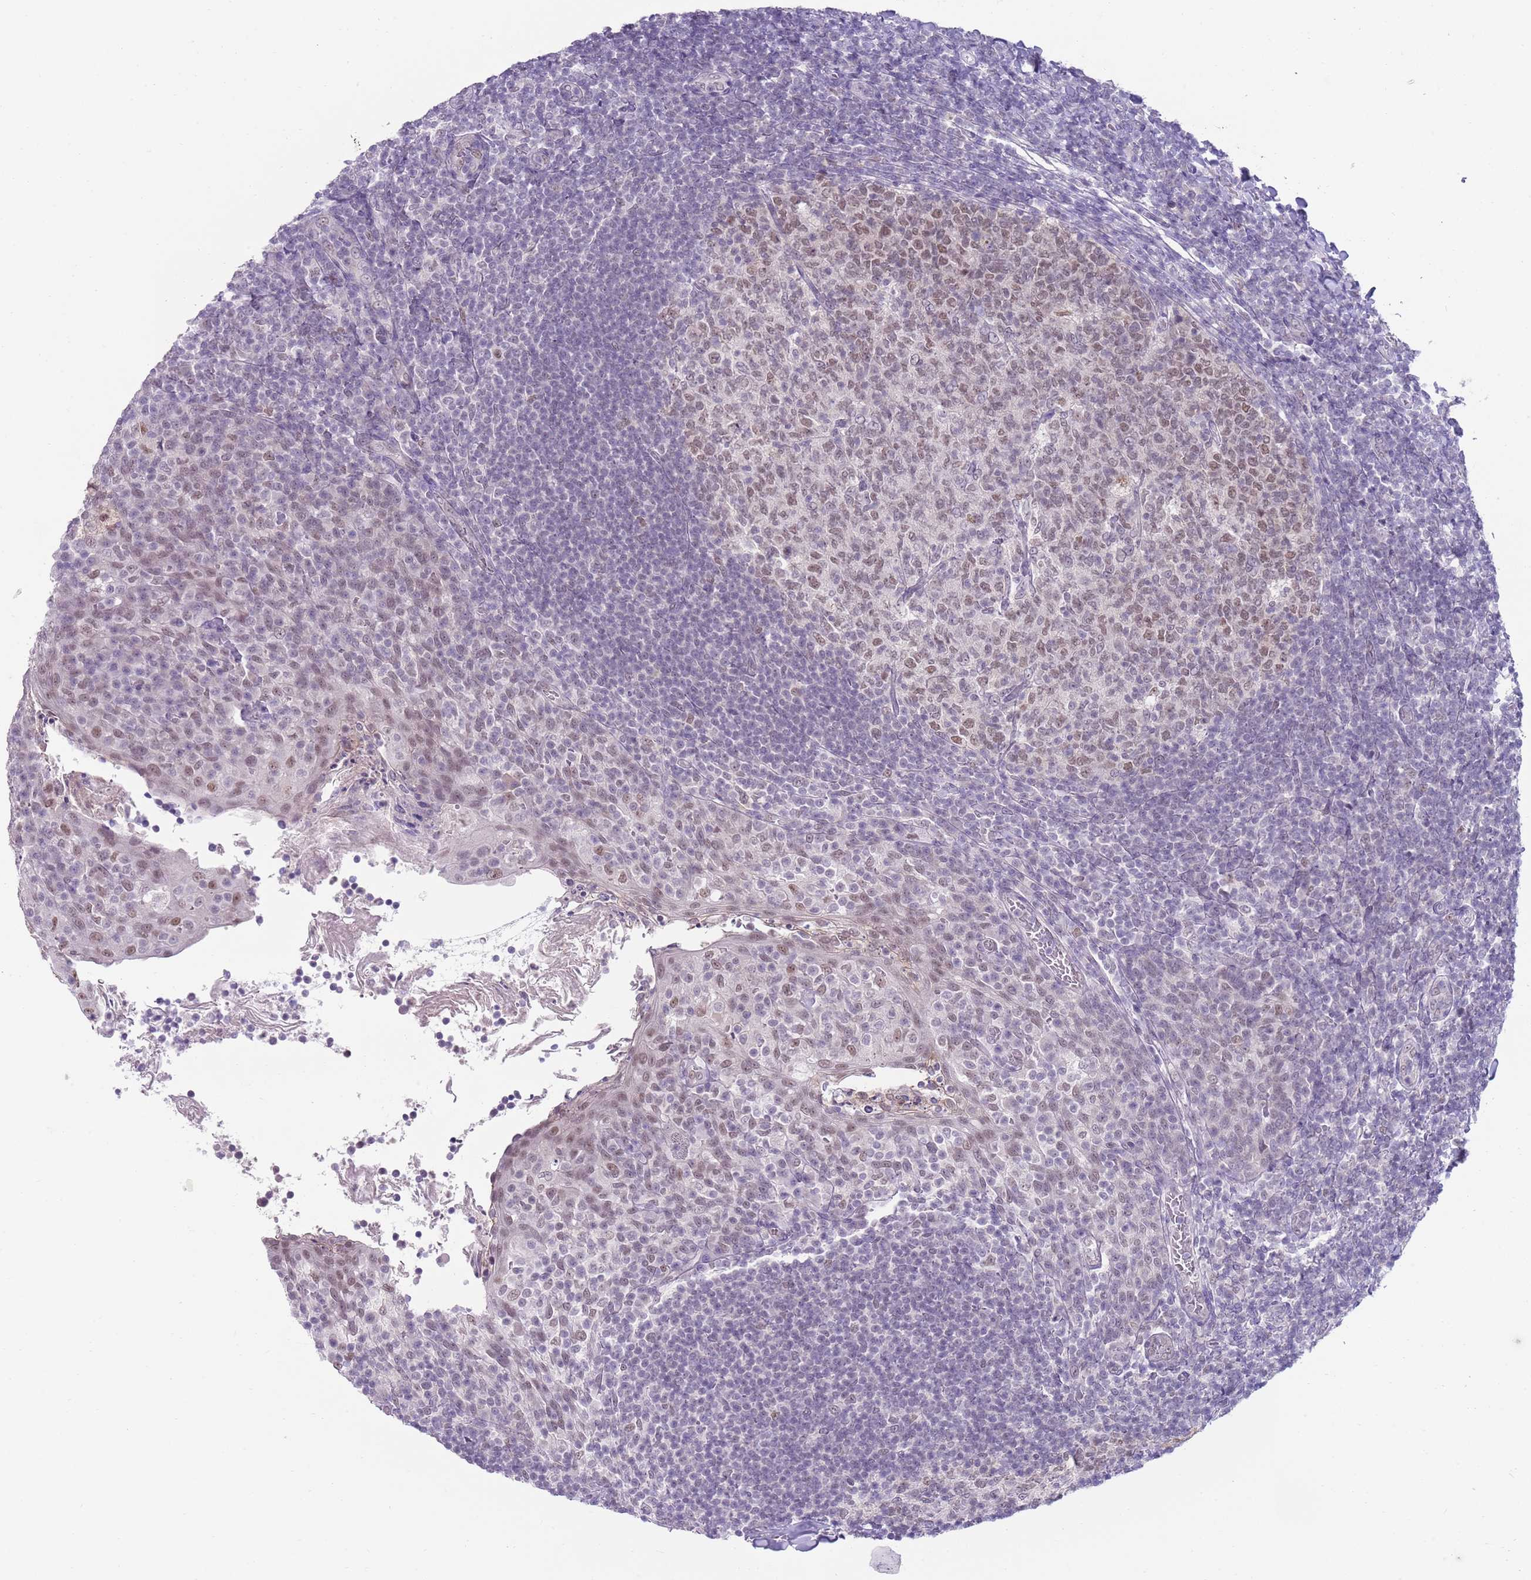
{"staining": {"intensity": "moderate", "quantity": "25%-75%", "location": "nuclear"}, "tissue": "tonsil", "cell_type": "Germinal center cells", "image_type": "normal", "snomed": [{"axis": "morphology", "description": "Normal tissue, NOS"}, {"axis": "topography", "description": "Tonsil"}], "caption": "High-power microscopy captured an IHC micrograph of normal tonsil, revealing moderate nuclear expression in about 25%-75% of germinal center cells.", "gene": "SEPHS2", "patient": {"sex": "female", "age": 10}}